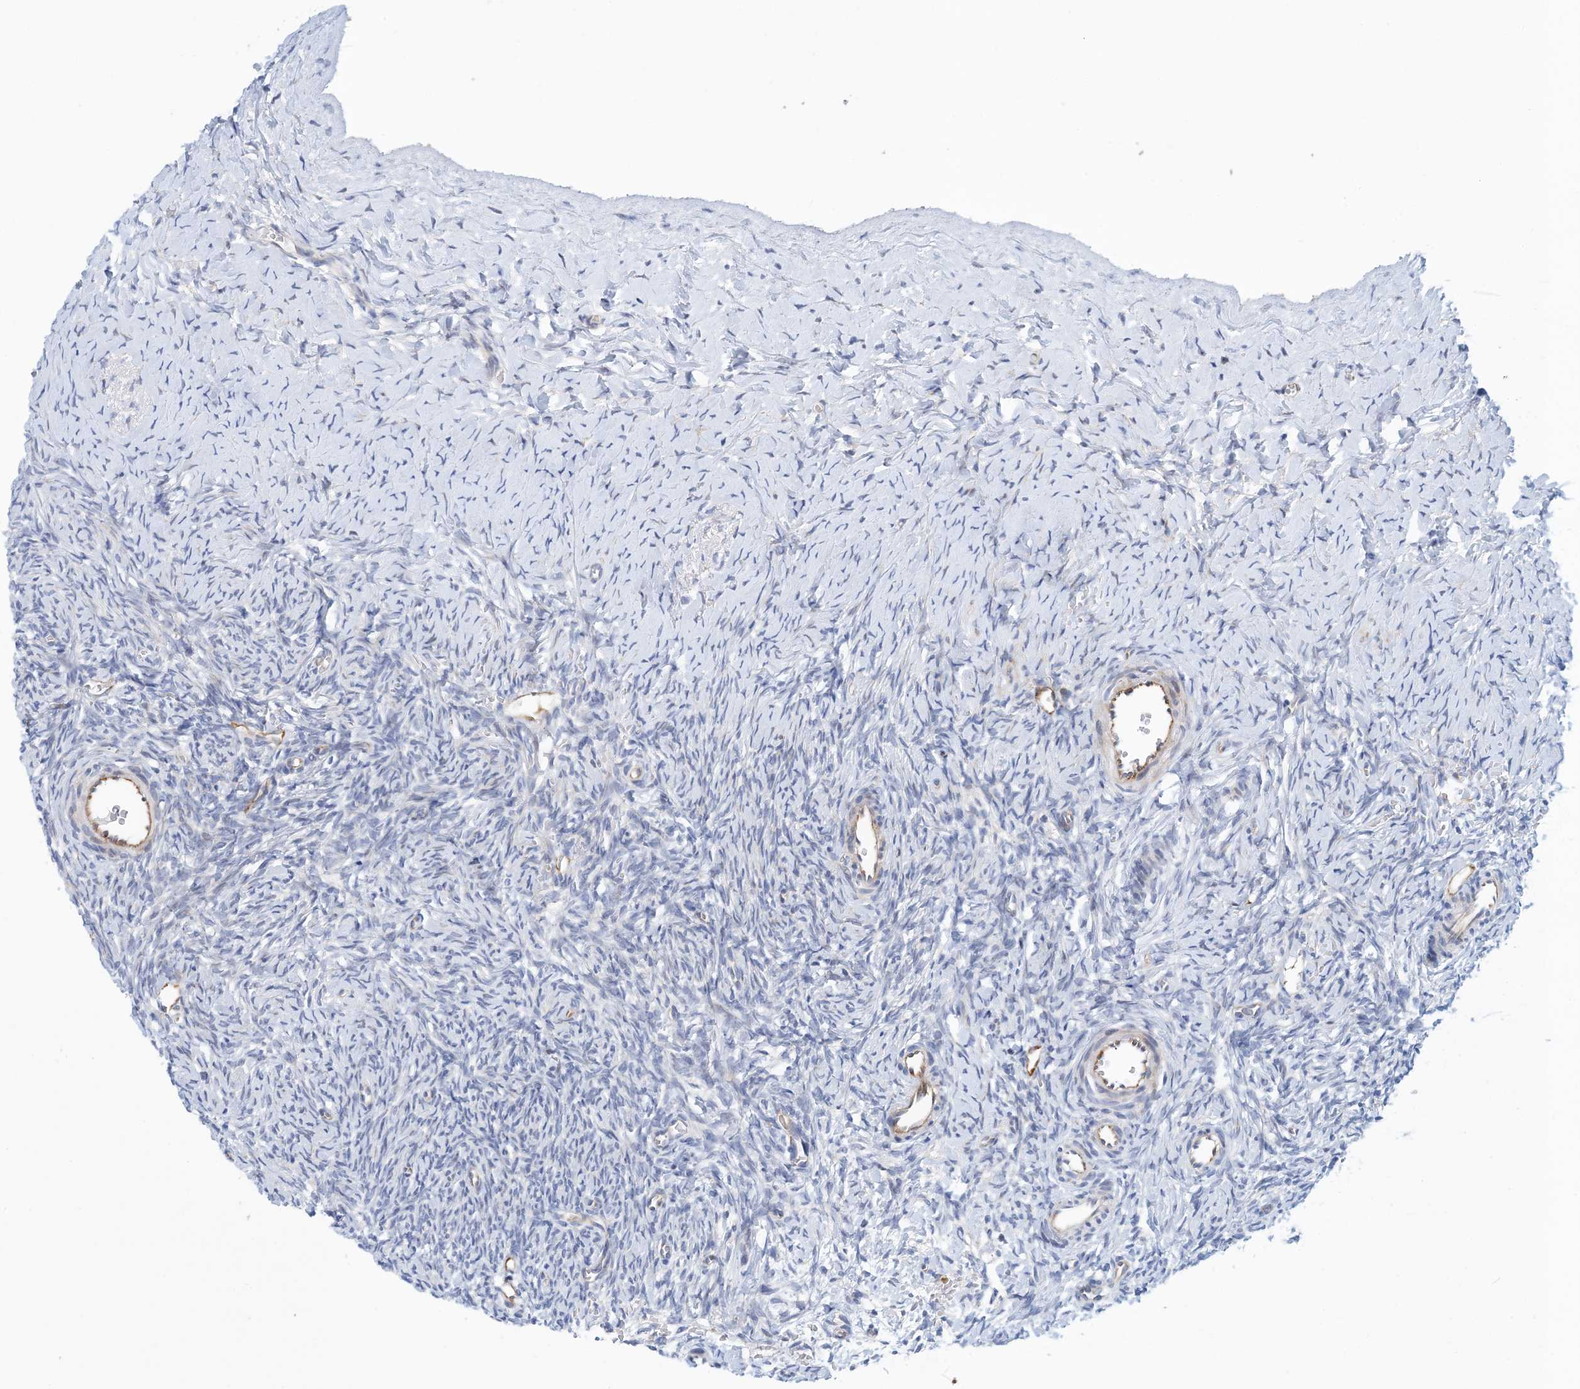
{"staining": {"intensity": "negative", "quantity": "none", "location": "none"}, "tissue": "ovary", "cell_type": "Ovarian stroma cells", "image_type": "normal", "snomed": [{"axis": "morphology", "description": "Normal tissue, NOS"}, {"axis": "morphology", "description": "Developmental malformation"}, {"axis": "topography", "description": "Ovary"}], "caption": "Ovary was stained to show a protein in brown. There is no significant staining in ovarian stroma cells. The staining was performed using DAB to visualize the protein expression in brown, while the nuclei were stained in blue with hematoxylin (Magnification: 20x).", "gene": "PCDHA2", "patient": {"sex": "female", "age": 39}}